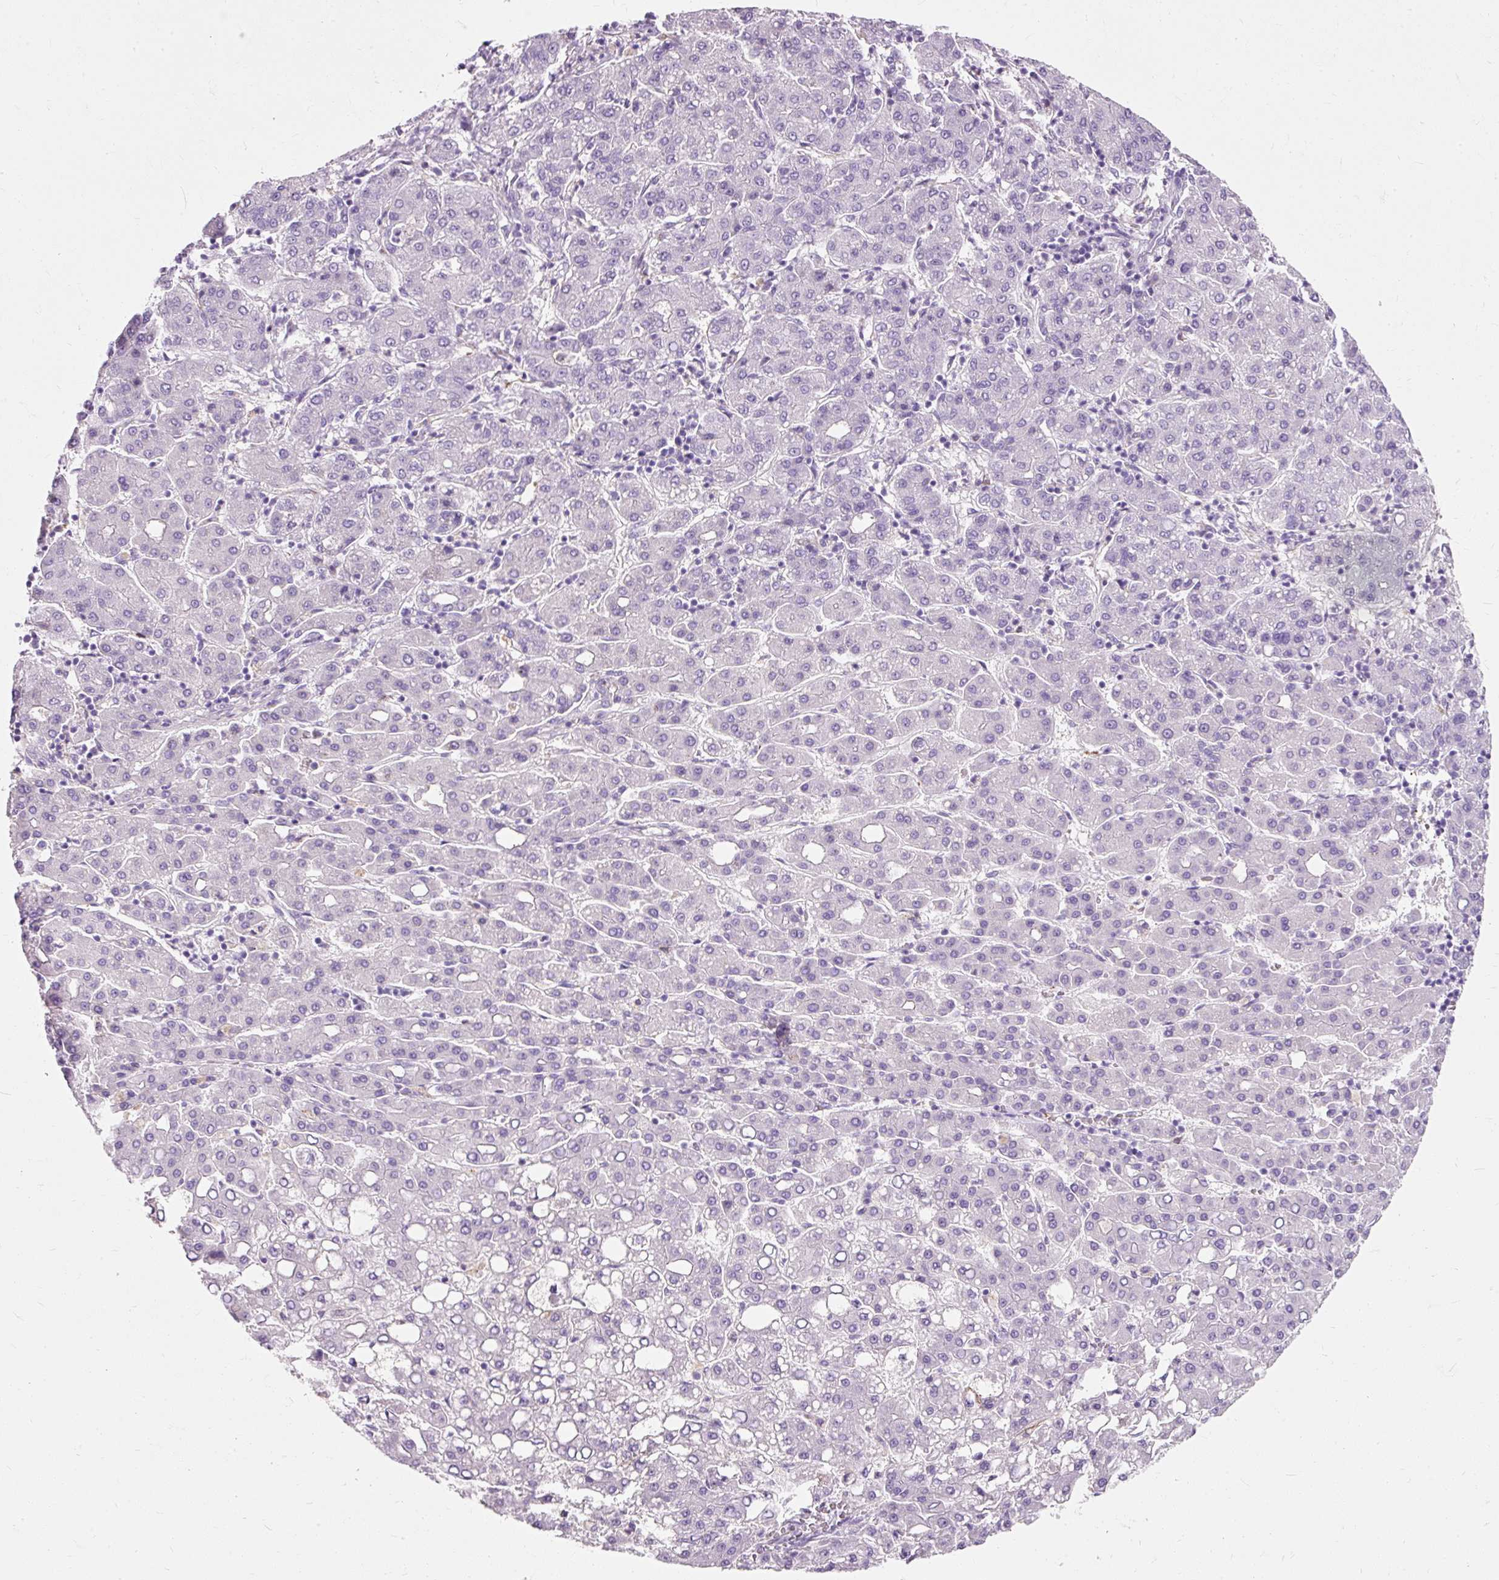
{"staining": {"intensity": "negative", "quantity": "none", "location": "none"}, "tissue": "liver cancer", "cell_type": "Tumor cells", "image_type": "cancer", "snomed": [{"axis": "morphology", "description": "Carcinoma, Hepatocellular, NOS"}, {"axis": "topography", "description": "Liver"}], "caption": "Micrograph shows no significant protein positivity in tumor cells of liver cancer (hepatocellular carcinoma). The staining is performed using DAB (3,3'-diaminobenzidine) brown chromogen with nuclei counter-stained in using hematoxylin.", "gene": "CLDN25", "patient": {"sex": "male", "age": 65}}